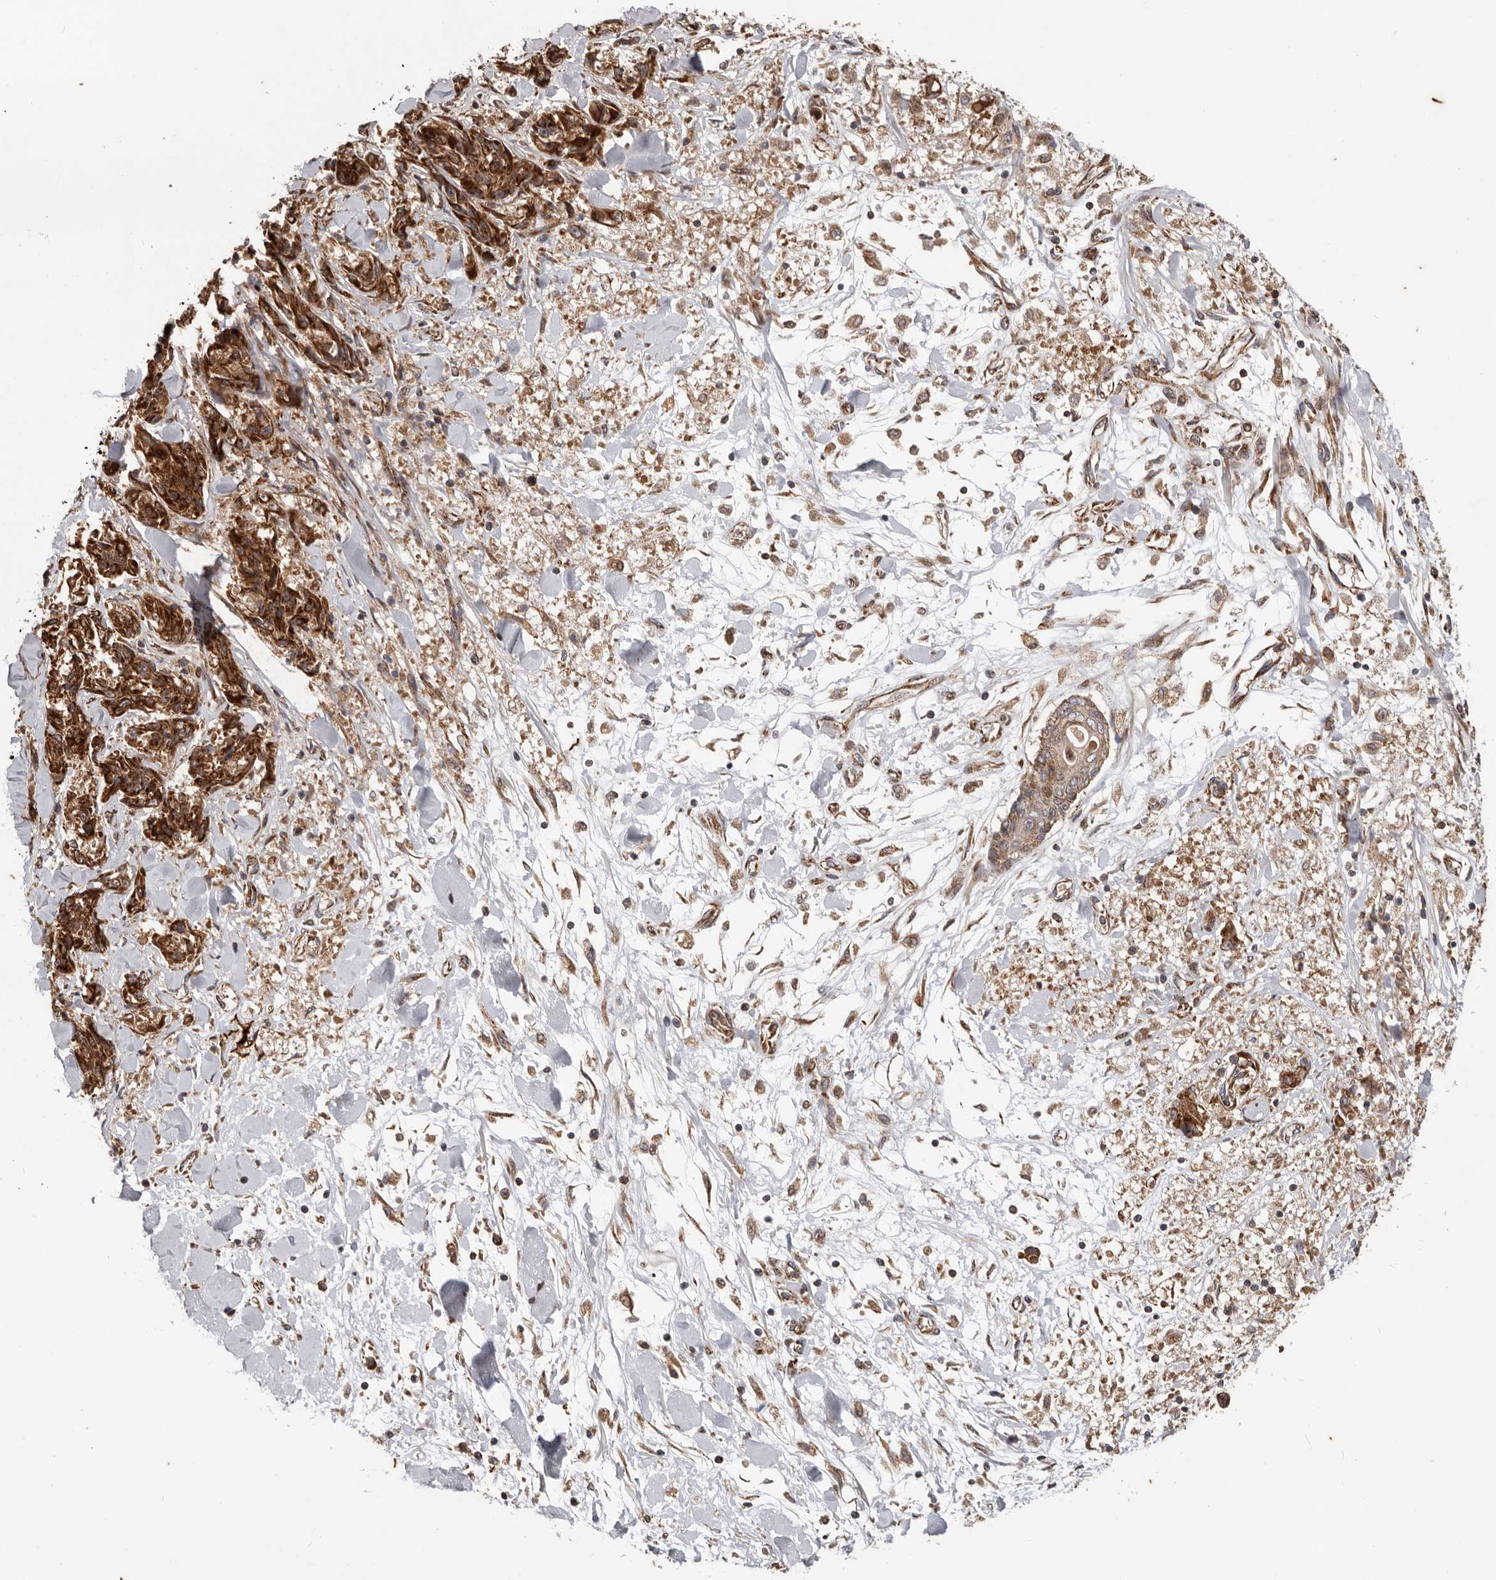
{"staining": {"intensity": "strong", "quantity": ">75%", "location": "cytoplasmic/membranous"}, "tissue": "melanoma", "cell_type": "Tumor cells", "image_type": "cancer", "snomed": [{"axis": "morphology", "description": "Malignant melanoma, NOS"}, {"axis": "topography", "description": "Skin"}], "caption": "Immunohistochemistry (IHC) of human melanoma displays high levels of strong cytoplasmic/membranous staining in about >75% of tumor cells.", "gene": "MRPS10", "patient": {"sex": "male", "age": 53}}